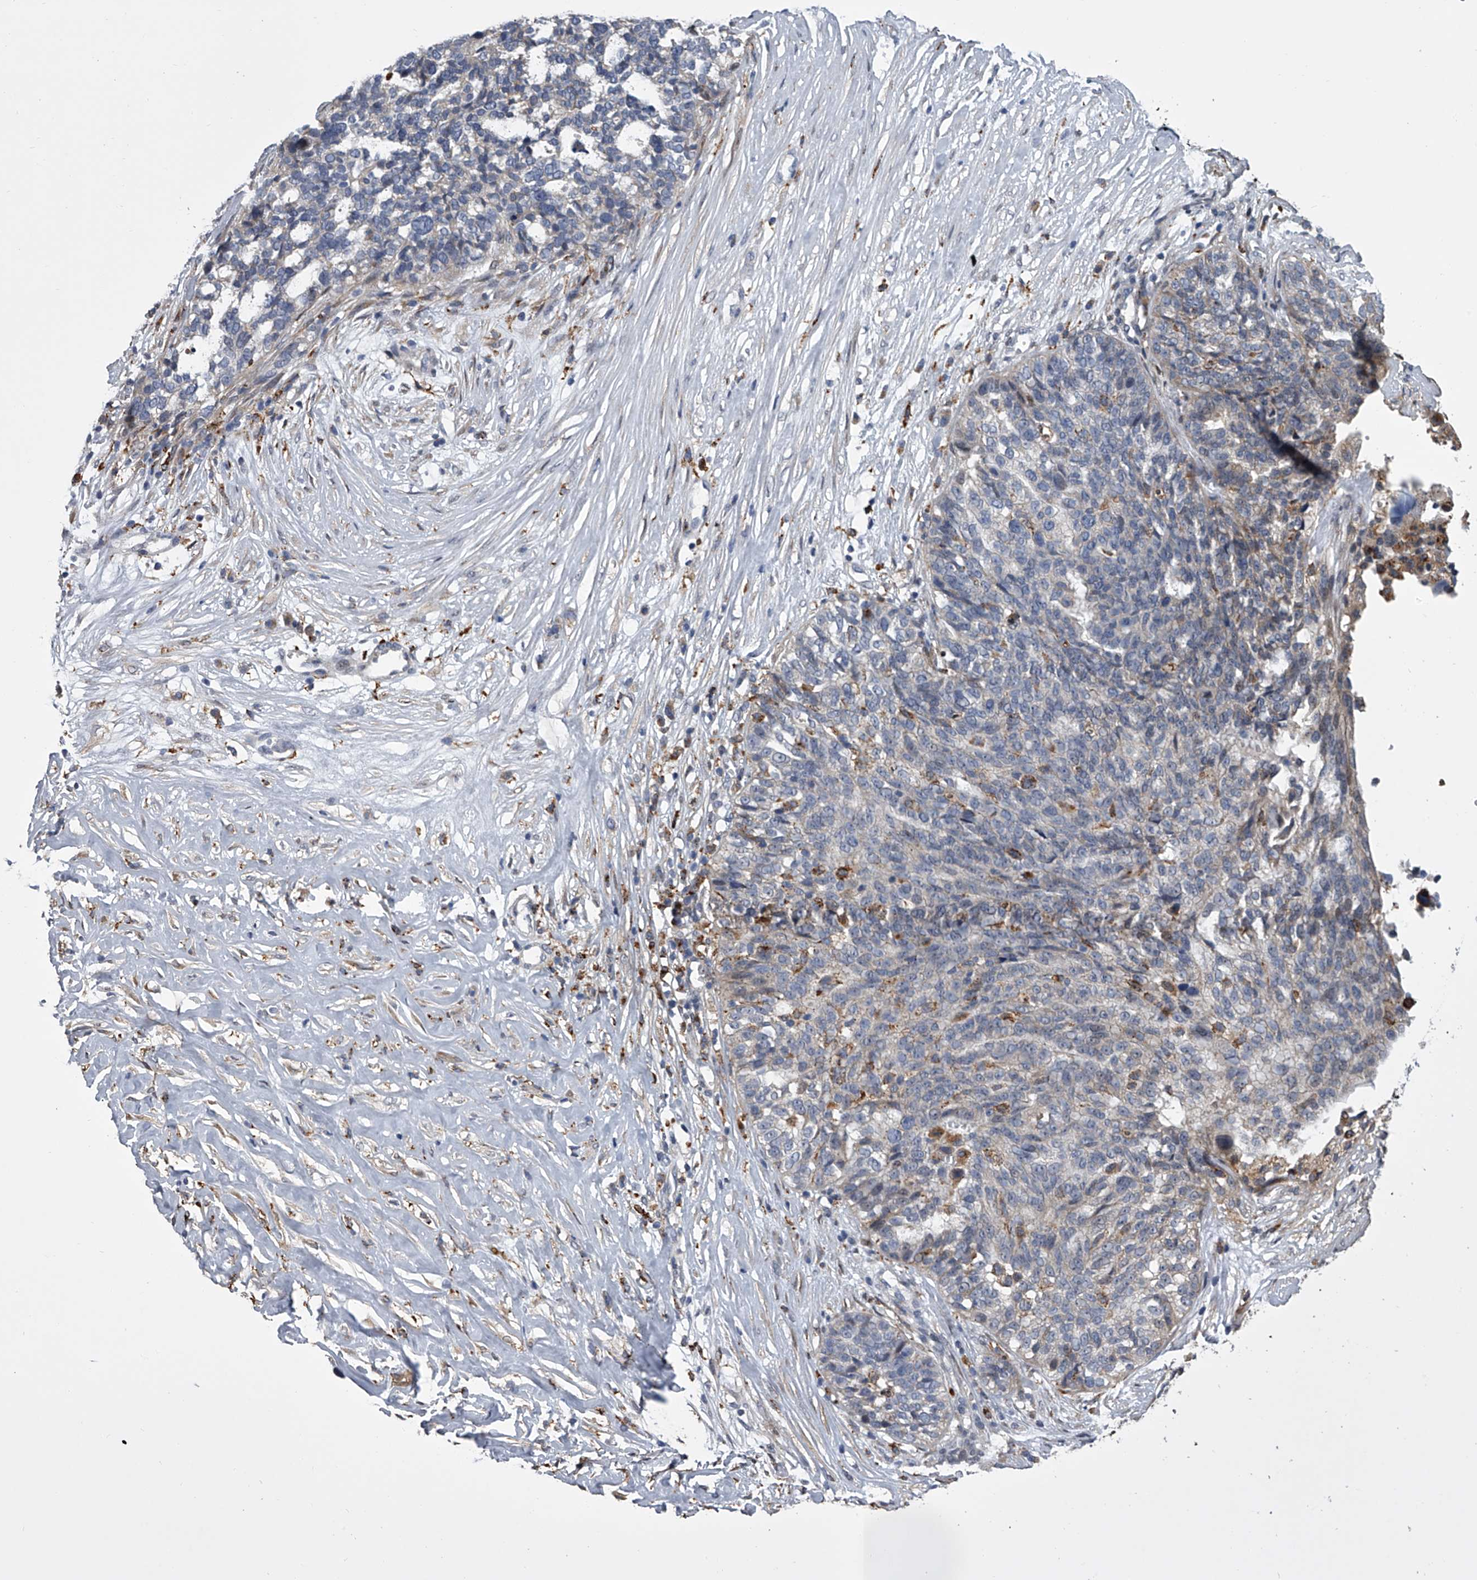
{"staining": {"intensity": "negative", "quantity": "none", "location": "none"}, "tissue": "ovarian cancer", "cell_type": "Tumor cells", "image_type": "cancer", "snomed": [{"axis": "morphology", "description": "Cystadenocarcinoma, serous, NOS"}, {"axis": "topography", "description": "Ovary"}], "caption": "There is no significant positivity in tumor cells of ovarian serous cystadenocarcinoma. The staining is performed using DAB brown chromogen with nuclei counter-stained in using hematoxylin.", "gene": "TRIM8", "patient": {"sex": "female", "age": 59}}